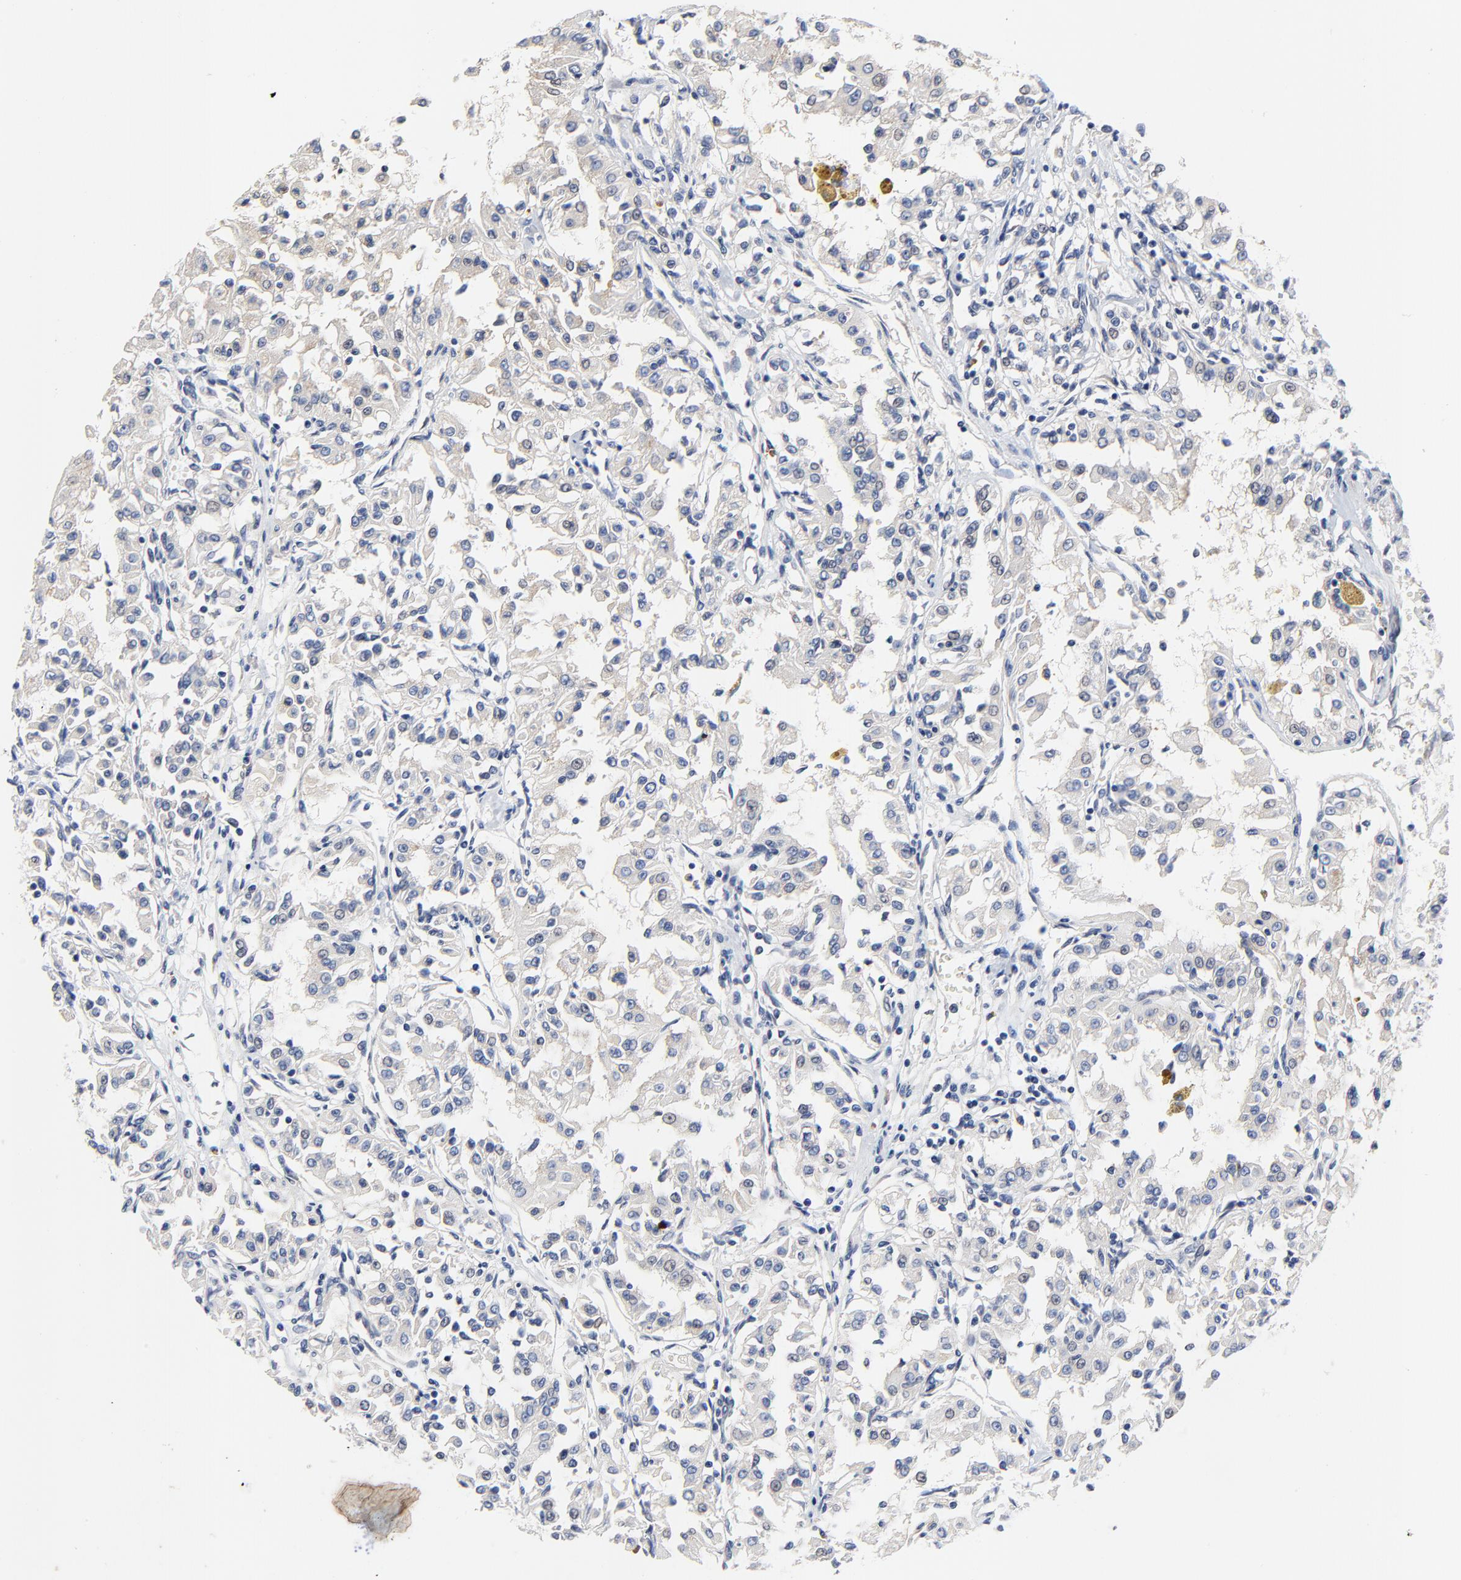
{"staining": {"intensity": "negative", "quantity": "none", "location": "none"}, "tissue": "renal cancer", "cell_type": "Tumor cells", "image_type": "cancer", "snomed": [{"axis": "morphology", "description": "Adenocarcinoma, NOS"}, {"axis": "topography", "description": "Kidney"}], "caption": "Immunohistochemistry of renal cancer demonstrates no staining in tumor cells.", "gene": "VAV2", "patient": {"sex": "male", "age": 78}}